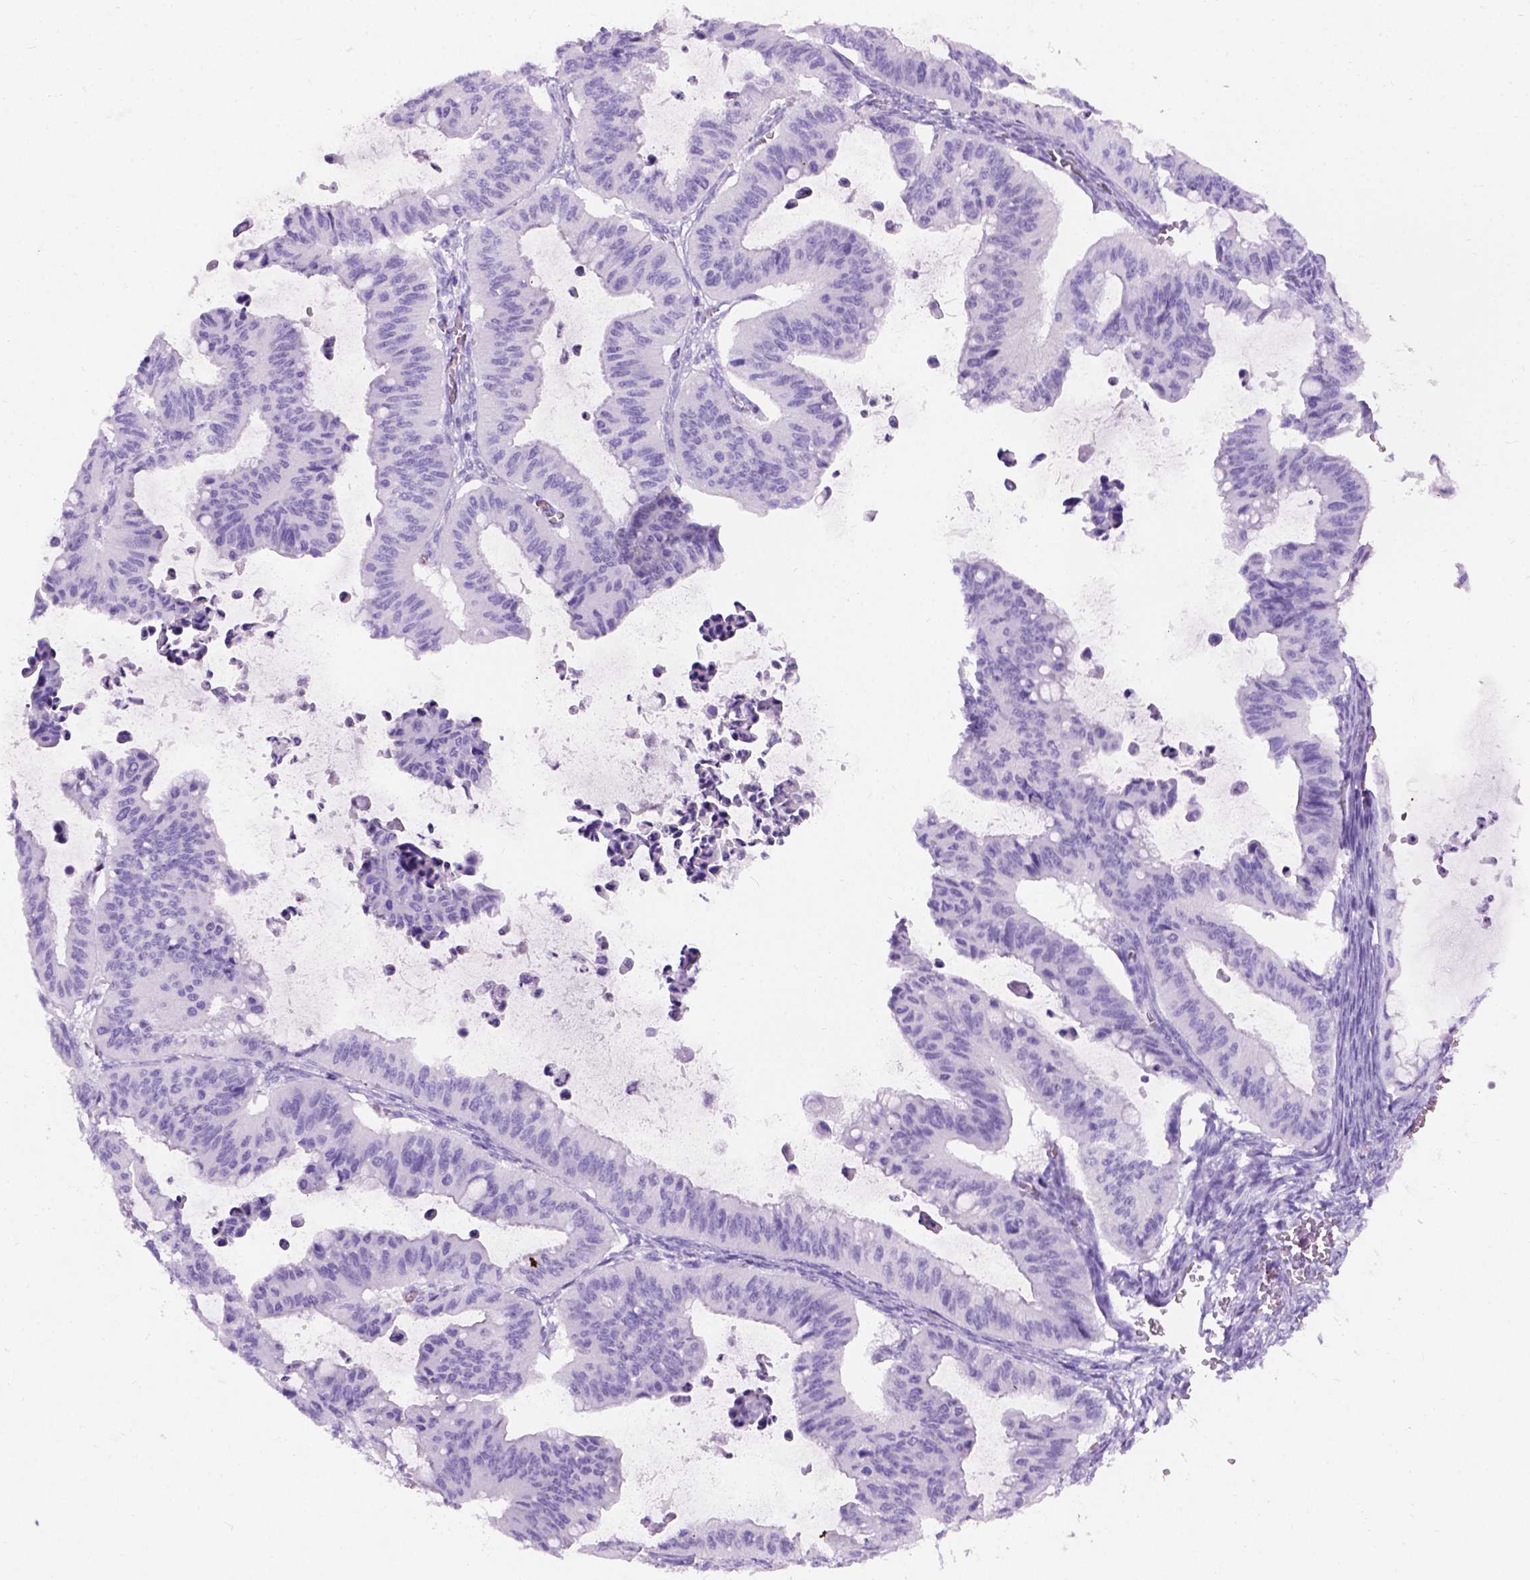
{"staining": {"intensity": "negative", "quantity": "none", "location": "none"}, "tissue": "ovarian cancer", "cell_type": "Tumor cells", "image_type": "cancer", "snomed": [{"axis": "morphology", "description": "Cystadenocarcinoma, mucinous, NOS"}, {"axis": "topography", "description": "Ovary"}], "caption": "An image of human mucinous cystadenocarcinoma (ovarian) is negative for staining in tumor cells.", "gene": "C7orf57", "patient": {"sex": "female", "age": 72}}